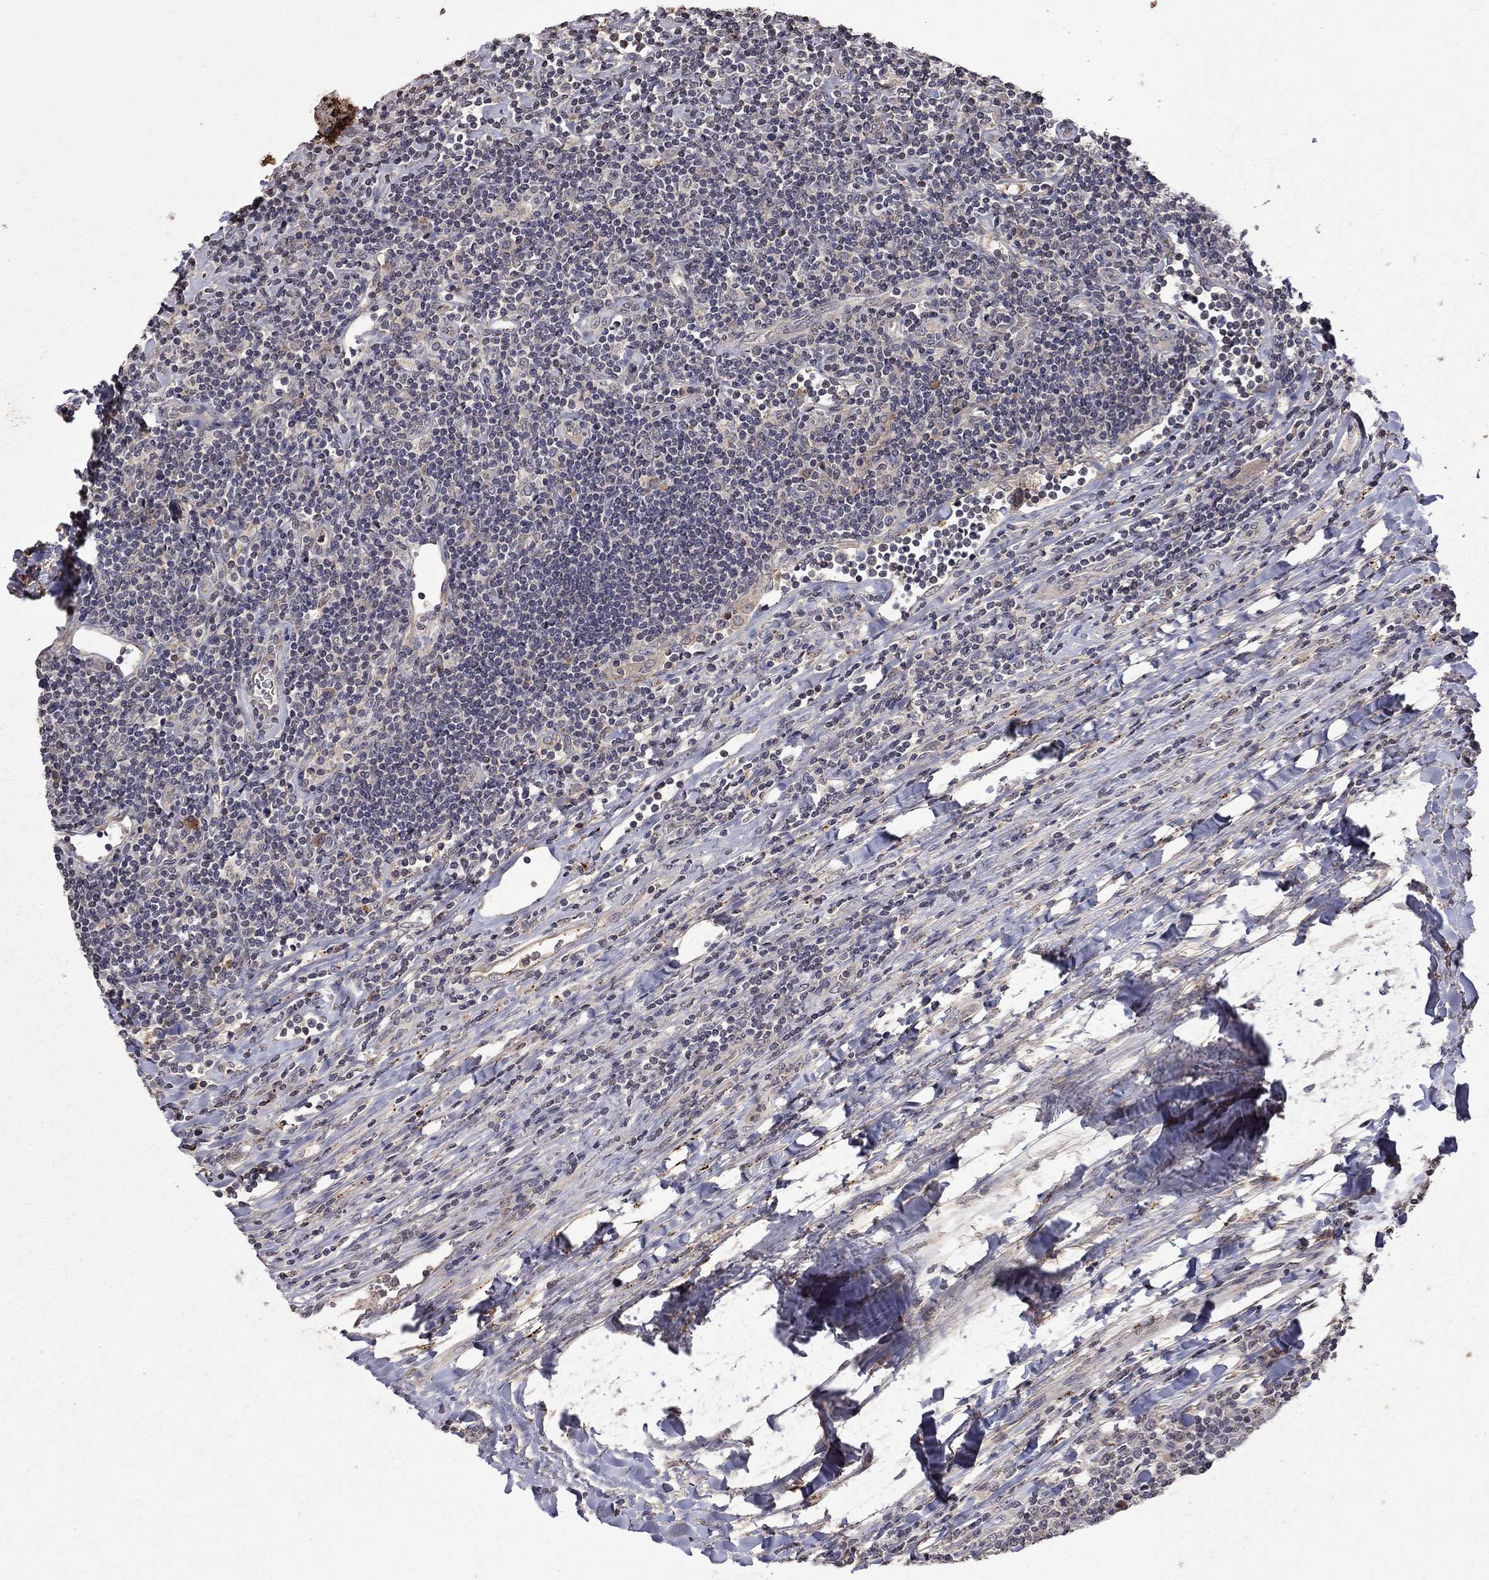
{"staining": {"intensity": "negative", "quantity": "none", "location": "none"}, "tissue": "lymphoma", "cell_type": "Tumor cells", "image_type": "cancer", "snomed": [{"axis": "morphology", "description": "Hodgkin's disease, NOS"}, {"axis": "topography", "description": "Lymph node"}], "caption": "The photomicrograph shows no significant expression in tumor cells of lymphoma.", "gene": "NLGN1", "patient": {"sex": "male", "age": 40}}